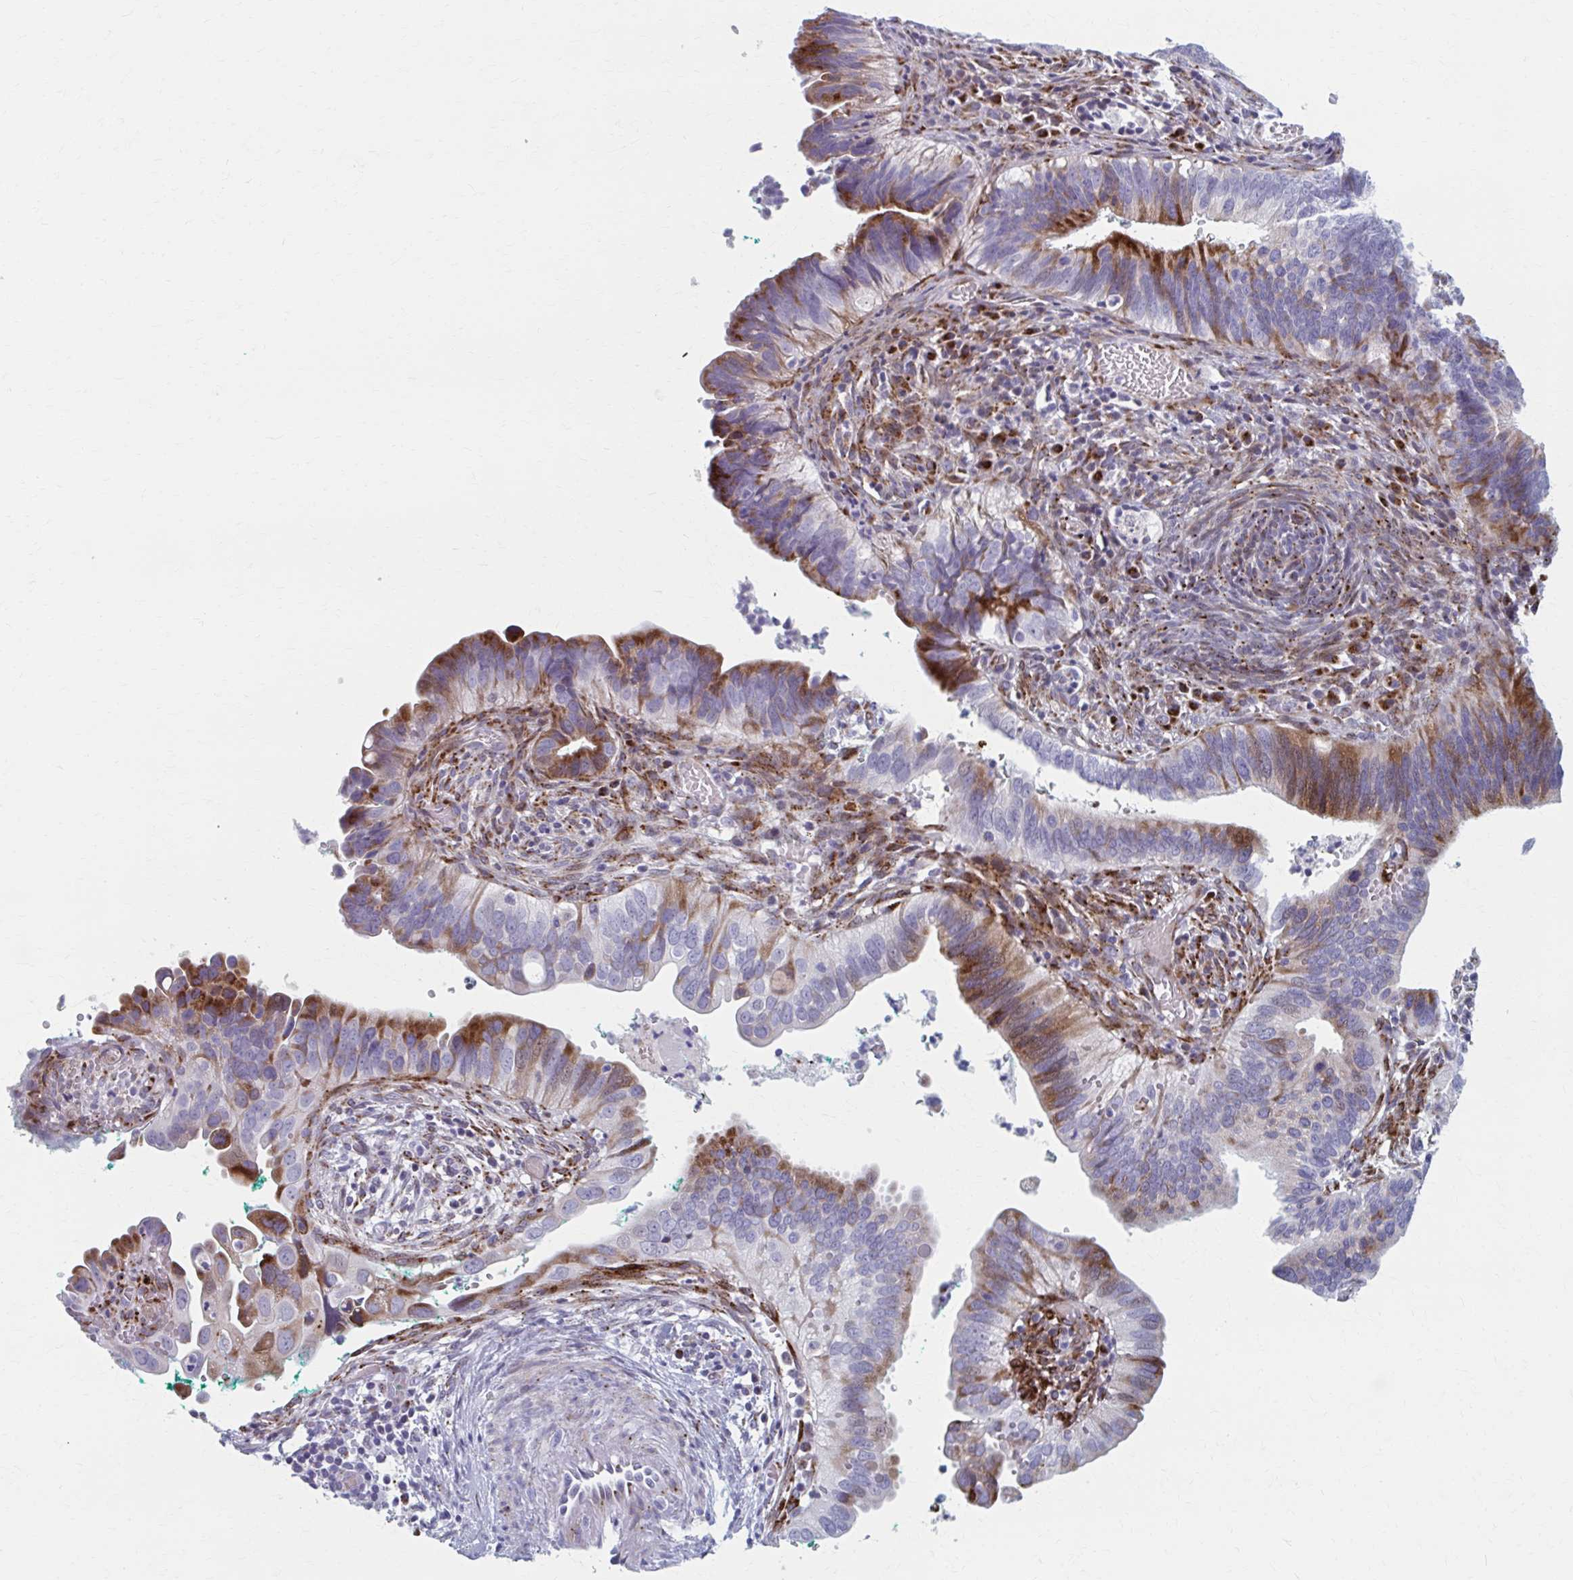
{"staining": {"intensity": "strong", "quantity": "25%-75%", "location": "cytoplasmic/membranous"}, "tissue": "cervical cancer", "cell_type": "Tumor cells", "image_type": "cancer", "snomed": [{"axis": "morphology", "description": "Adenocarcinoma, NOS"}, {"axis": "topography", "description": "Cervix"}], "caption": "A brown stain highlights strong cytoplasmic/membranous expression of a protein in human cervical adenocarcinoma tumor cells. (Brightfield microscopy of DAB IHC at high magnification).", "gene": "OLFM2", "patient": {"sex": "female", "age": 42}}